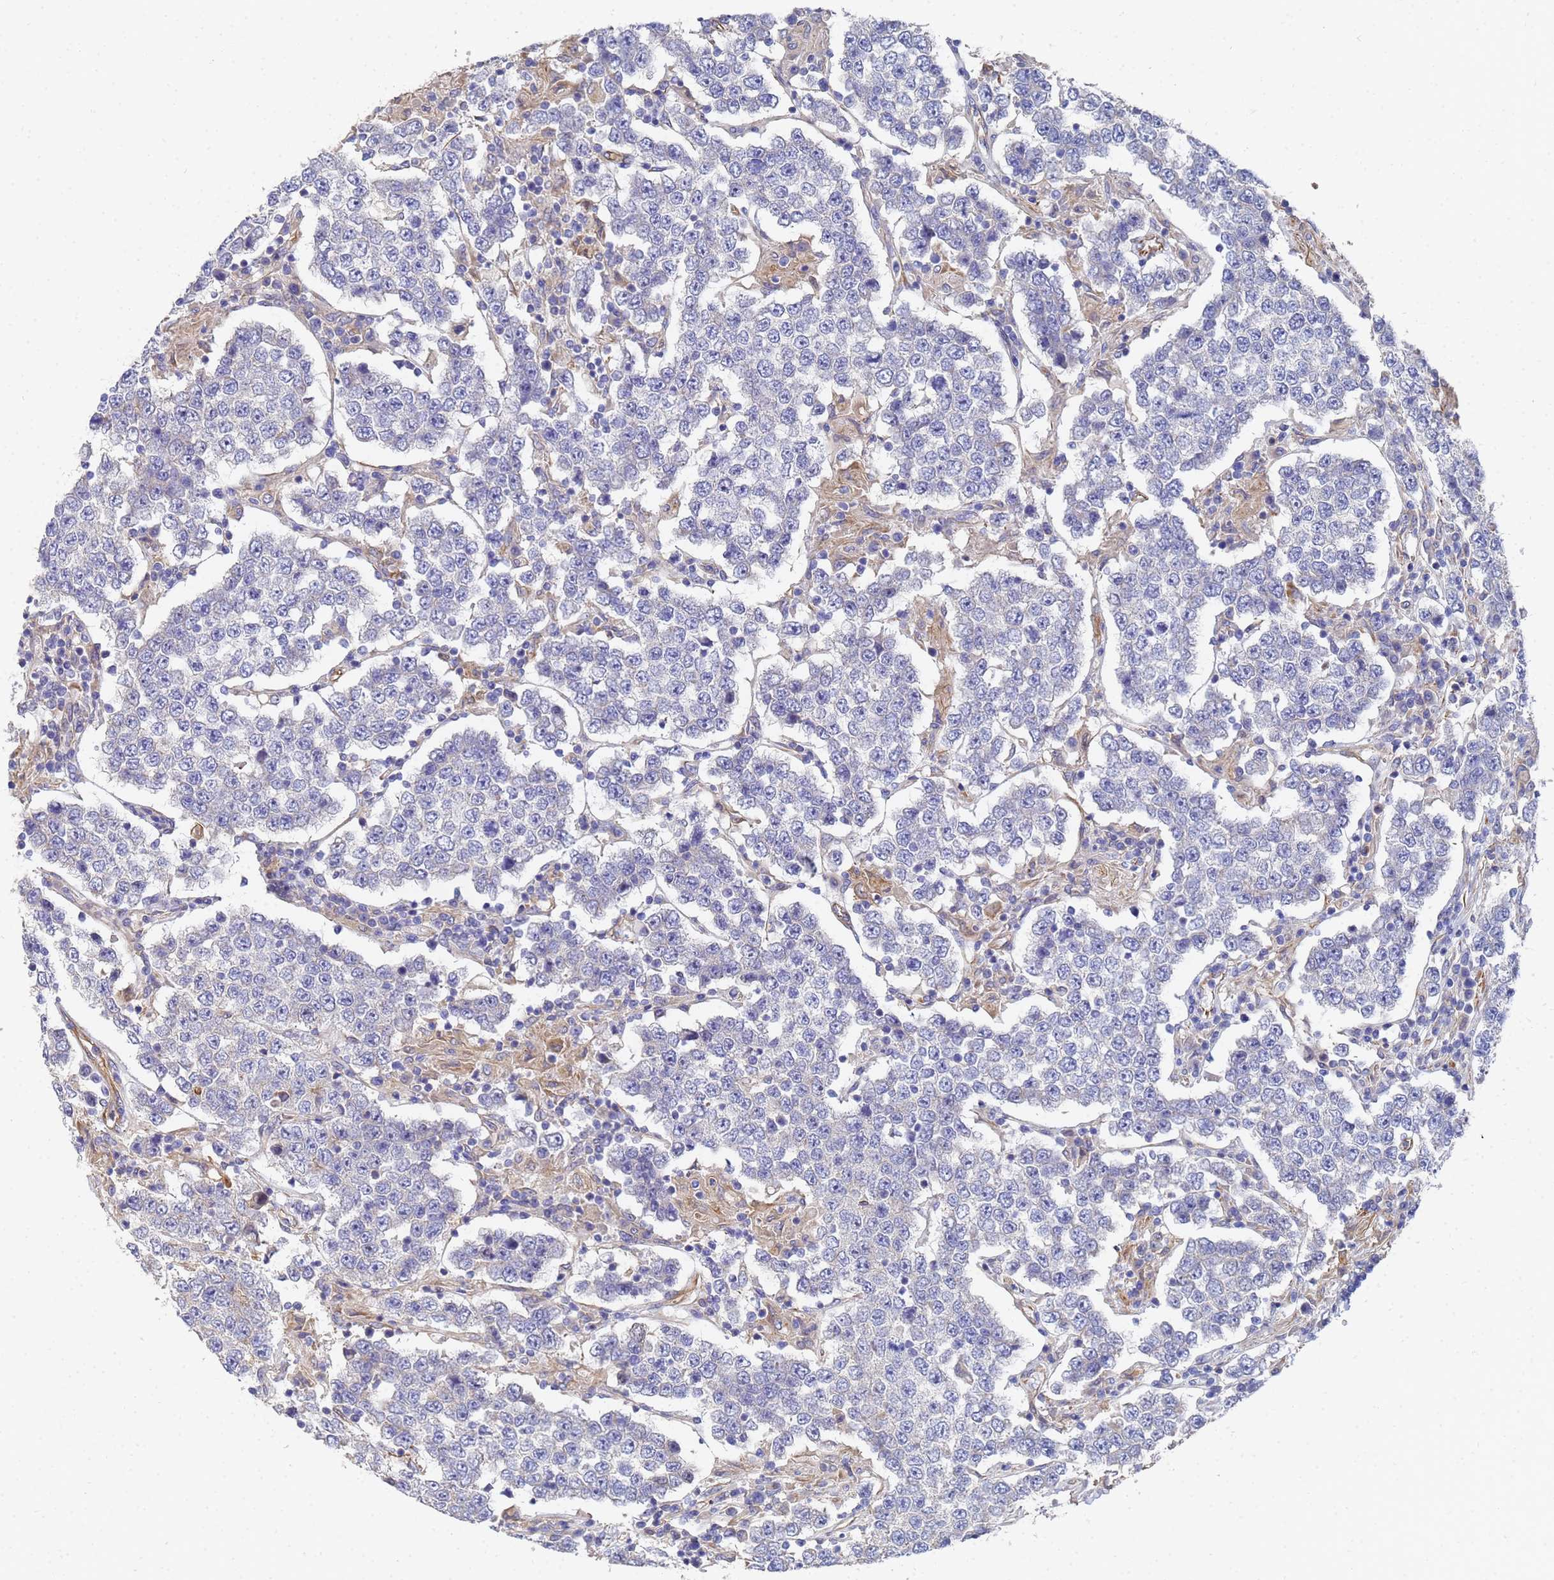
{"staining": {"intensity": "negative", "quantity": "none", "location": "none"}, "tissue": "testis cancer", "cell_type": "Tumor cells", "image_type": "cancer", "snomed": [{"axis": "morphology", "description": "Normal tissue, NOS"}, {"axis": "morphology", "description": "Urothelial carcinoma, High grade"}, {"axis": "morphology", "description": "Seminoma, NOS"}, {"axis": "morphology", "description": "Carcinoma, Embryonal, NOS"}, {"axis": "topography", "description": "Urinary bladder"}, {"axis": "topography", "description": "Testis"}], "caption": "Tumor cells show no significant expression in testis cancer (high-grade urothelial carcinoma).", "gene": "SYT13", "patient": {"sex": "male", "age": 41}}